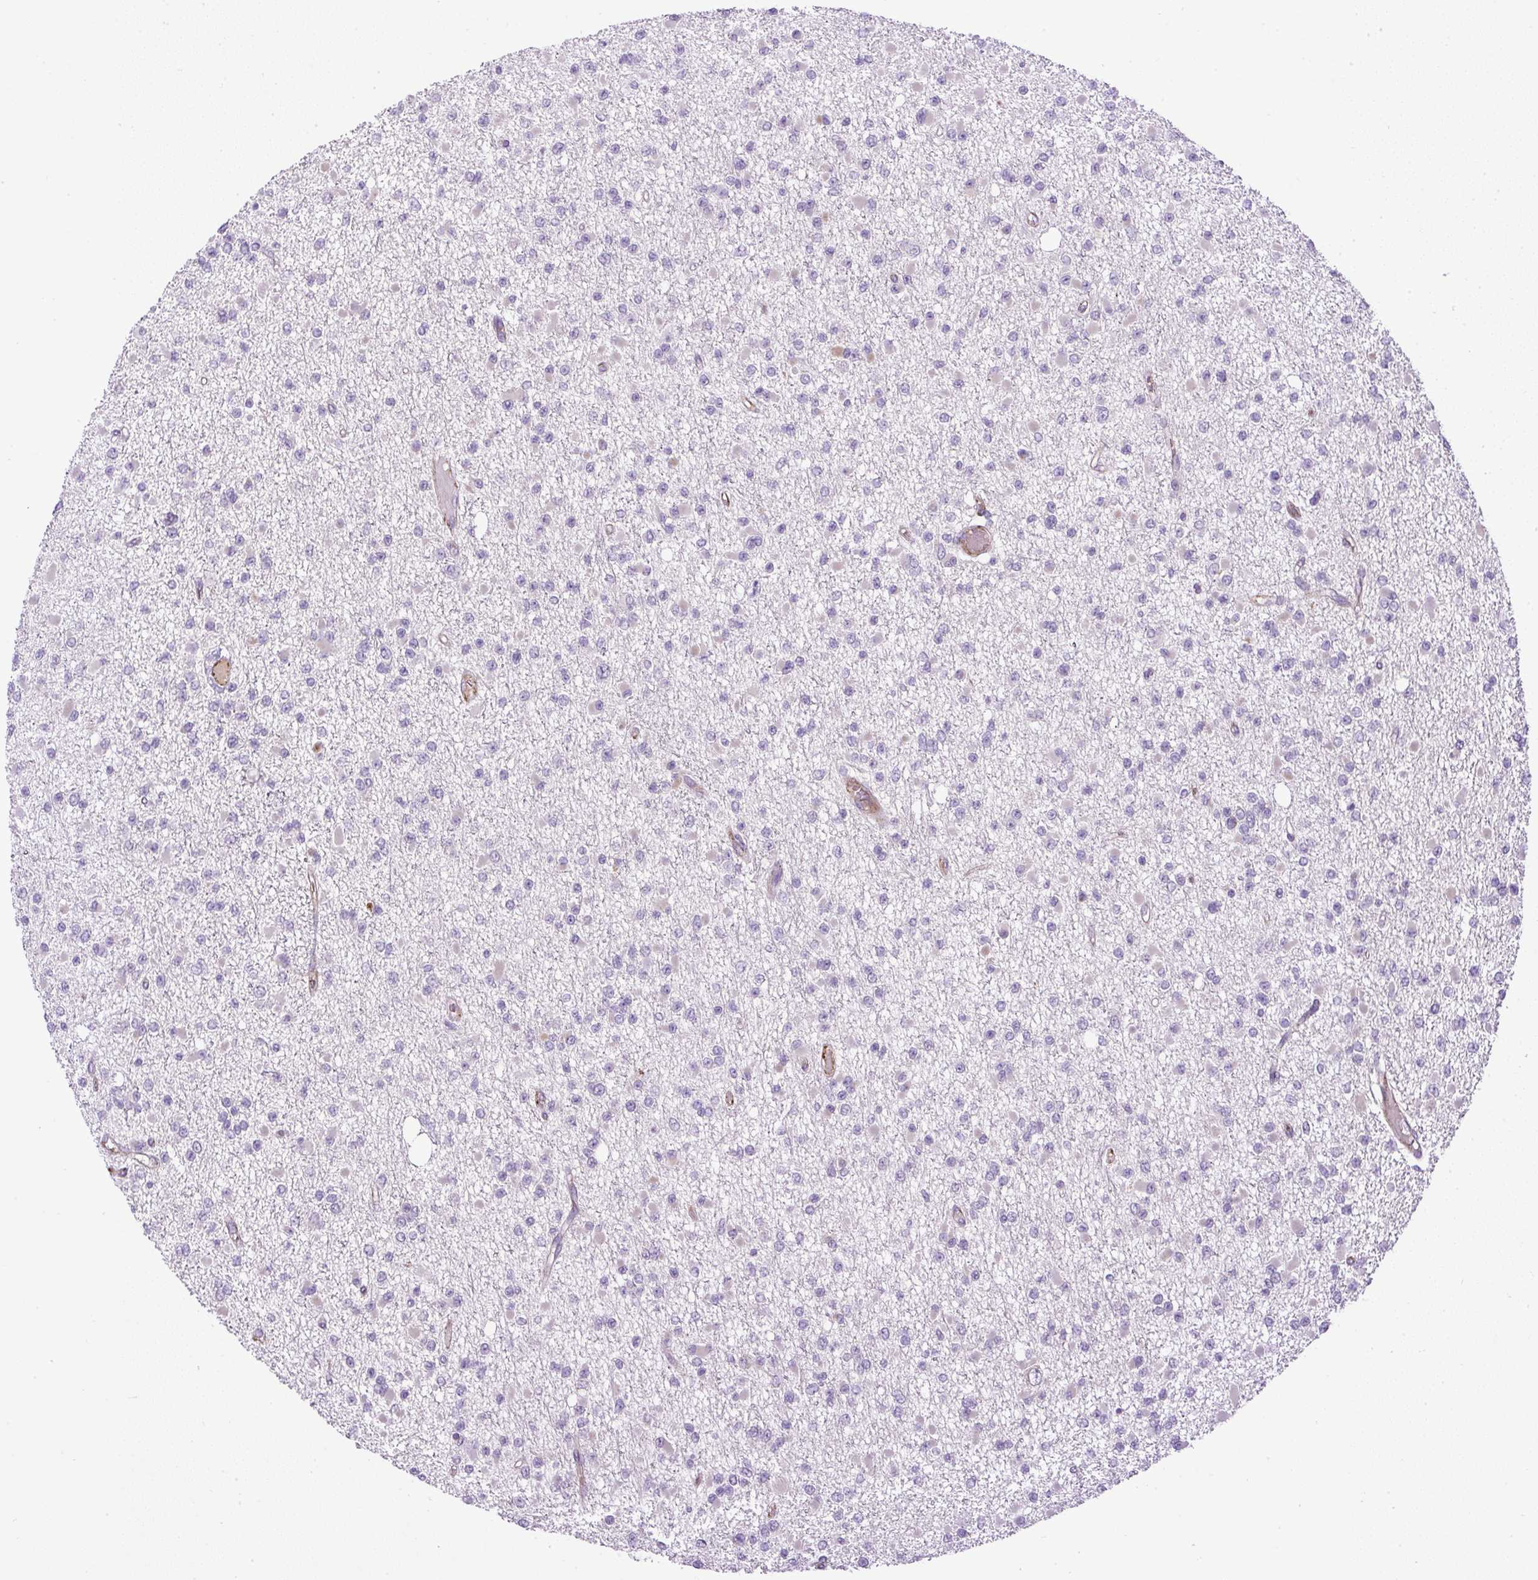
{"staining": {"intensity": "negative", "quantity": "none", "location": "none"}, "tissue": "glioma", "cell_type": "Tumor cells", "image_type": "cancer", "snomed": [{"axis": "morphology", "description": "Glioma, malignant, Low grade"}, {"axis": "topography", "description": "Brain"}], "caption": "Human glioma stained for a protein using immunohistochemistry reveals no expression in tumor cells.", "gene": "LEFTY2", "patient": {"sex": "female", "age": 22}}